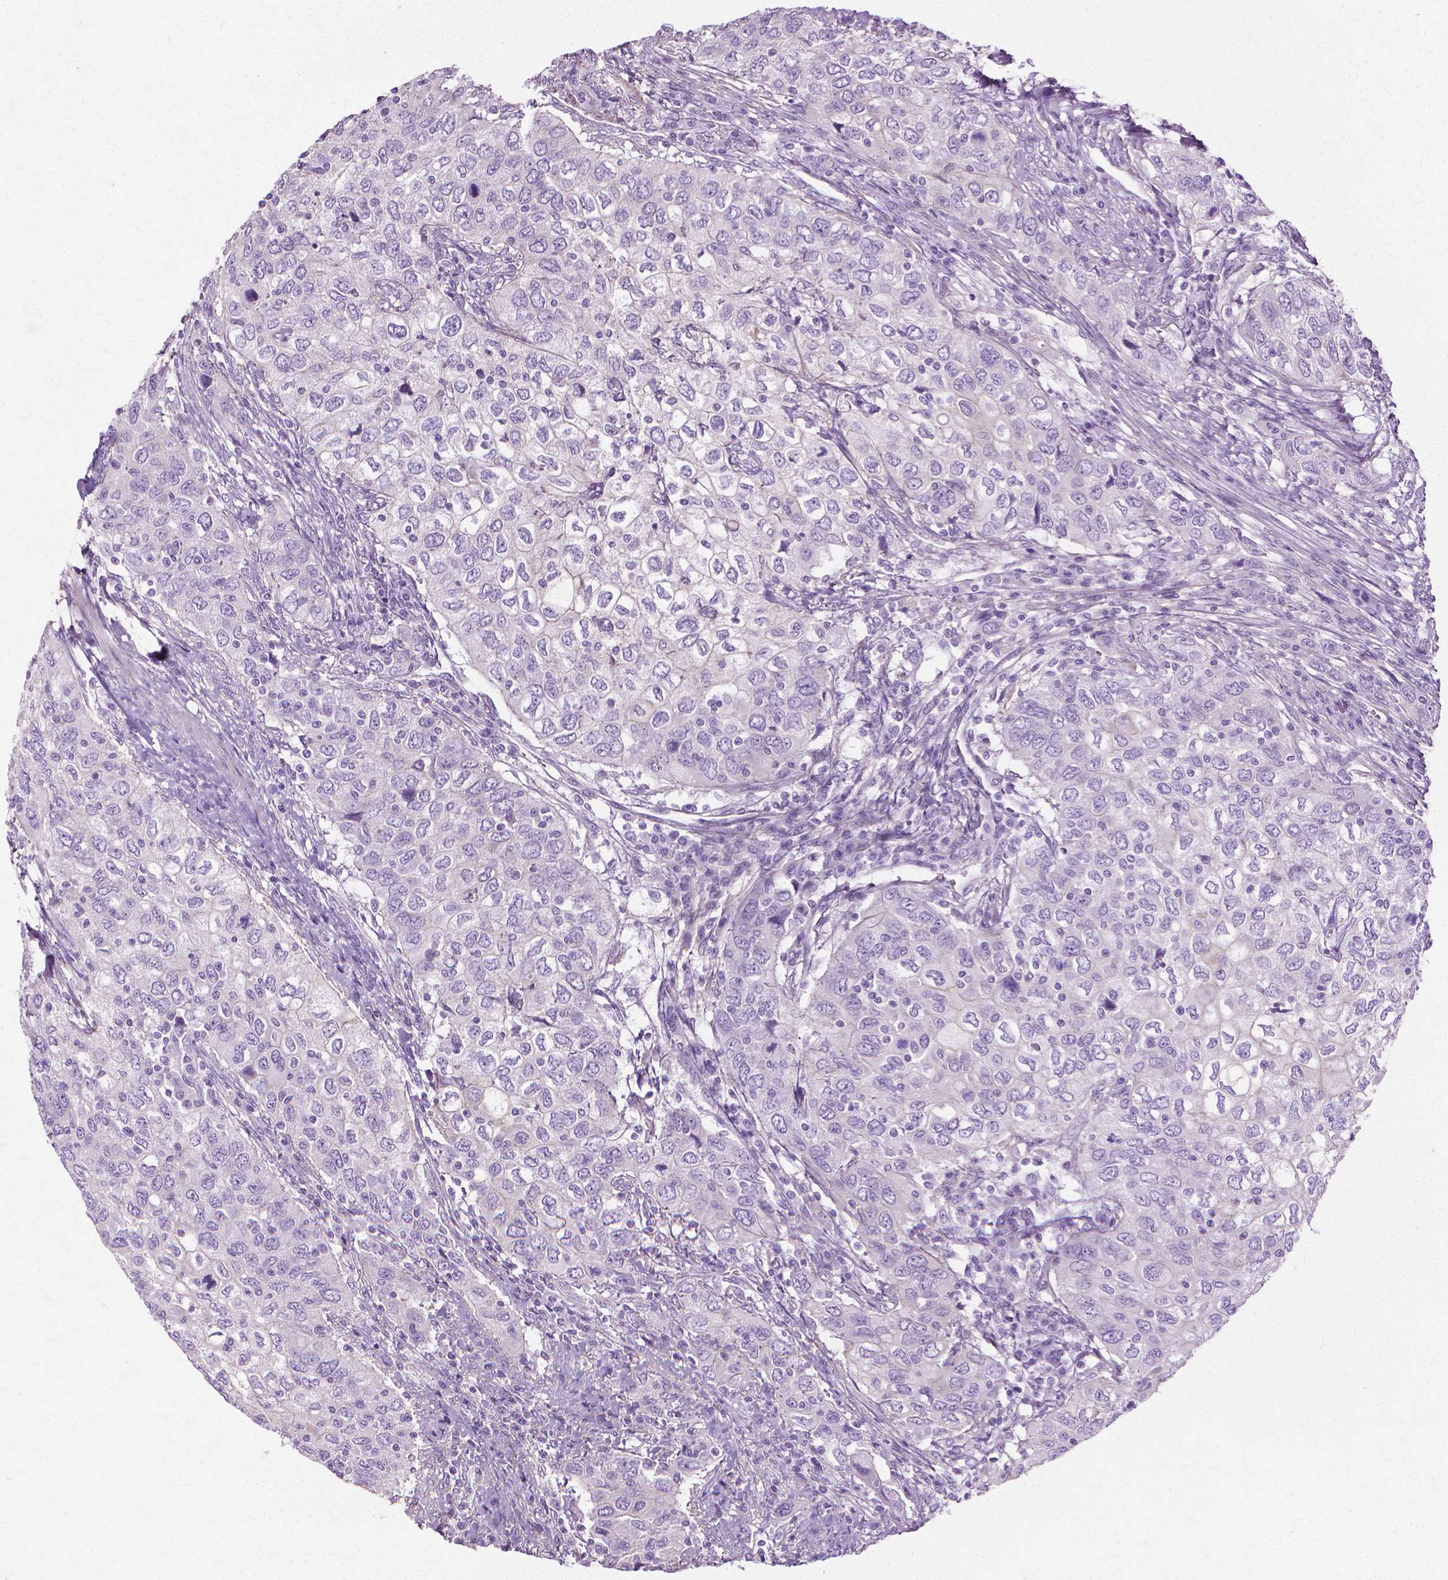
{"staining": {"intensity": "negative", "quantity": "none", "location": "none"}, "tissue": "urothelial cancer", "cell_type": "Tumor cells", "image_type": "cancer", "snomed": [{"axis": "morphology", "description": "Urothelial carcinoma, High grade"}, {"axis": "topography", "description": "Urinary bladder"}], "caption": "Immunohistochemistry (IHC) image of neoplastic tissue: human urothelial cancer stained with DAB exhibits no significant protein positivity in tumor cells.", "gene": "CFAP157", "patient": {"sex": "male", "age": 76}}